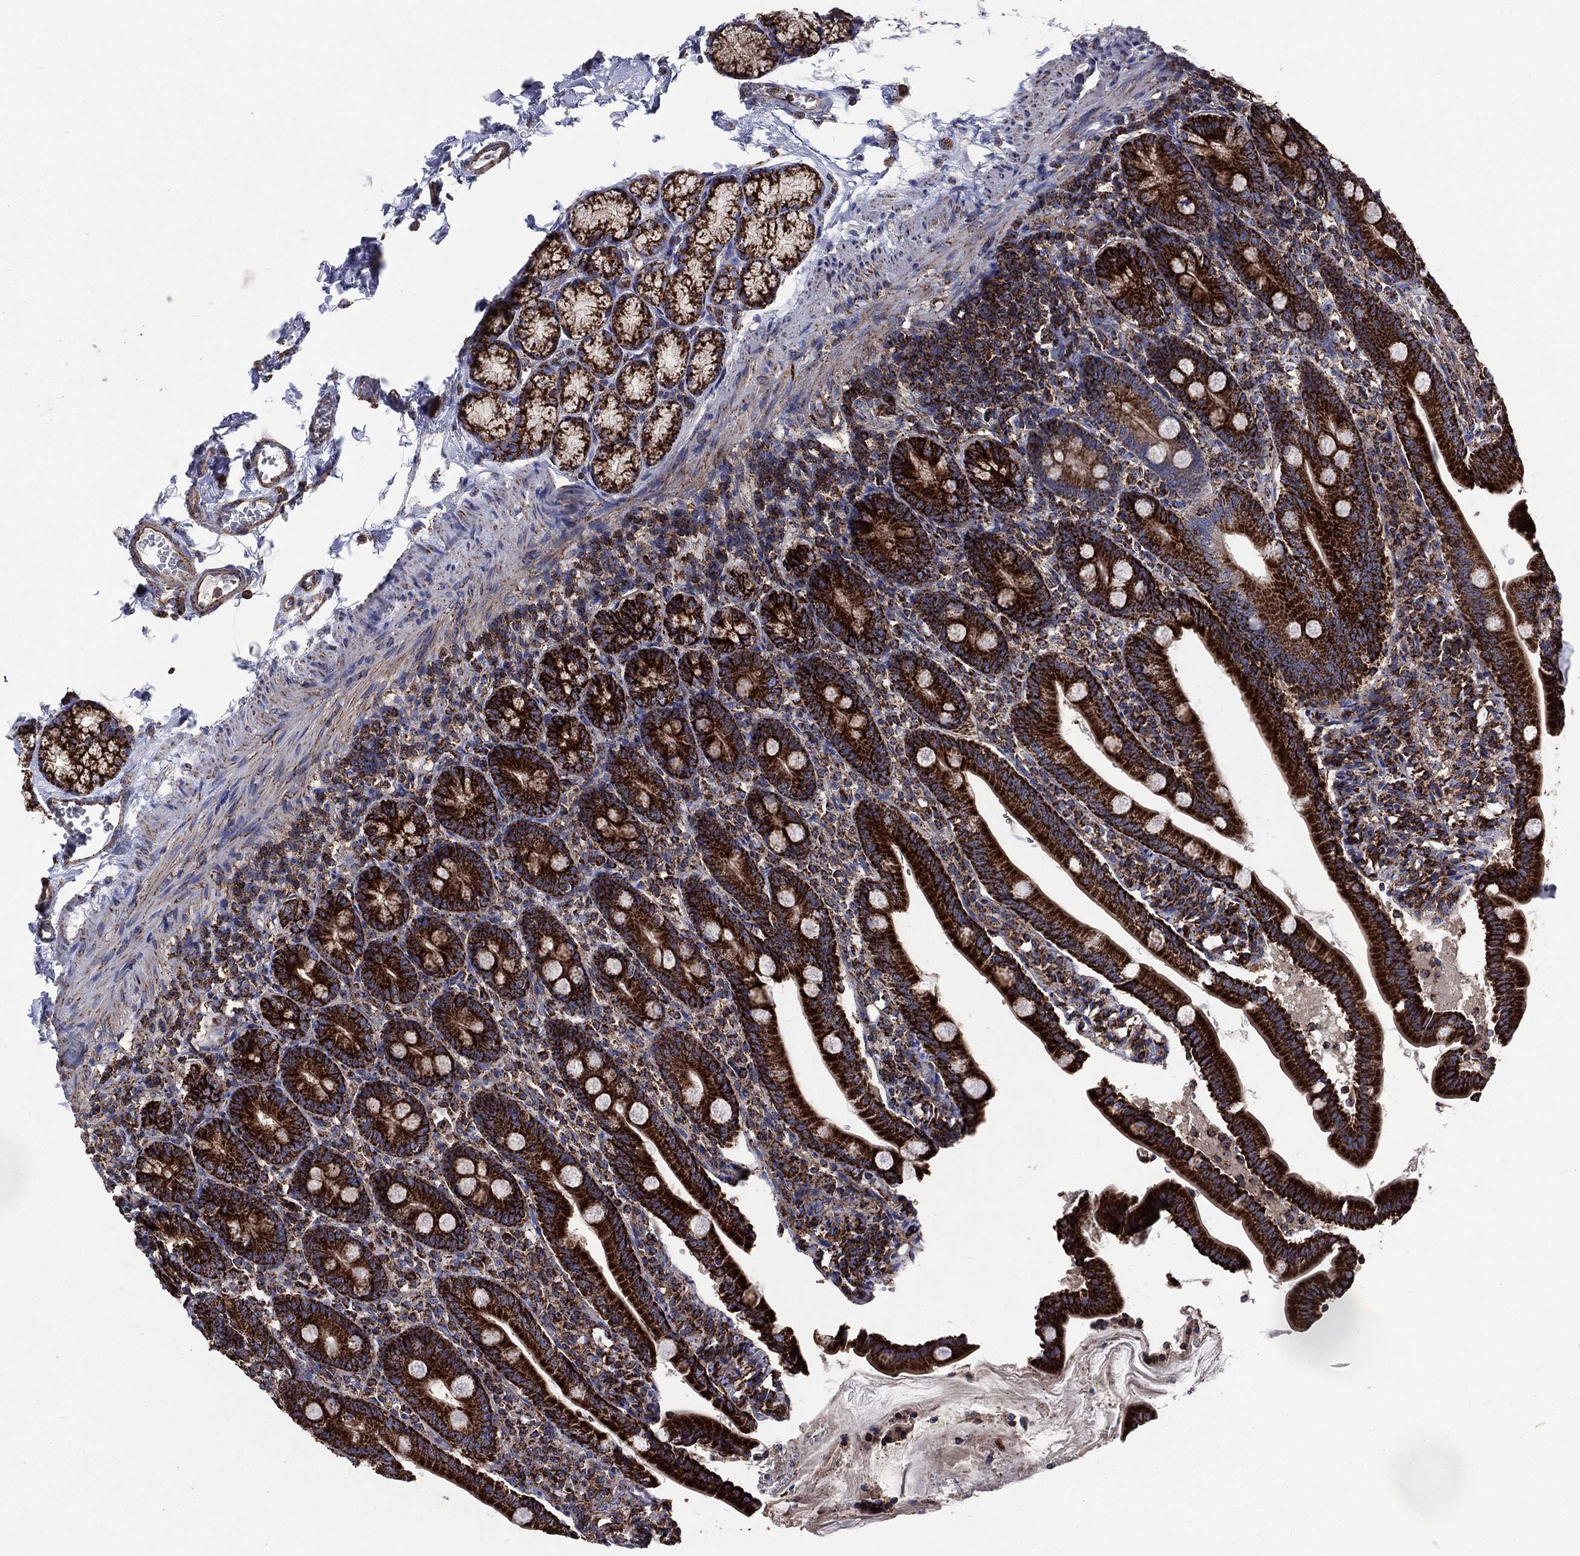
{"staining": {"intensity": "strong", "quantity": ">75%", "location": "cytoplasmic/membranous"}, "tissue": "duodenum", "cell_type": "Glandular cells", "image_type": "normal", "snomed": [{"axis": "morphology", "description": "Normal tissue, NOS"}, {"axis": "topography", "description": "Duodenum"}], "caption": "A histopathology image of duodenum stained for a protein reveals strong cytoplasmic/membranous brown staining in glandular cells.", "gene": "ANKRD37", "patient": {"sex": "female", "age": 67}}